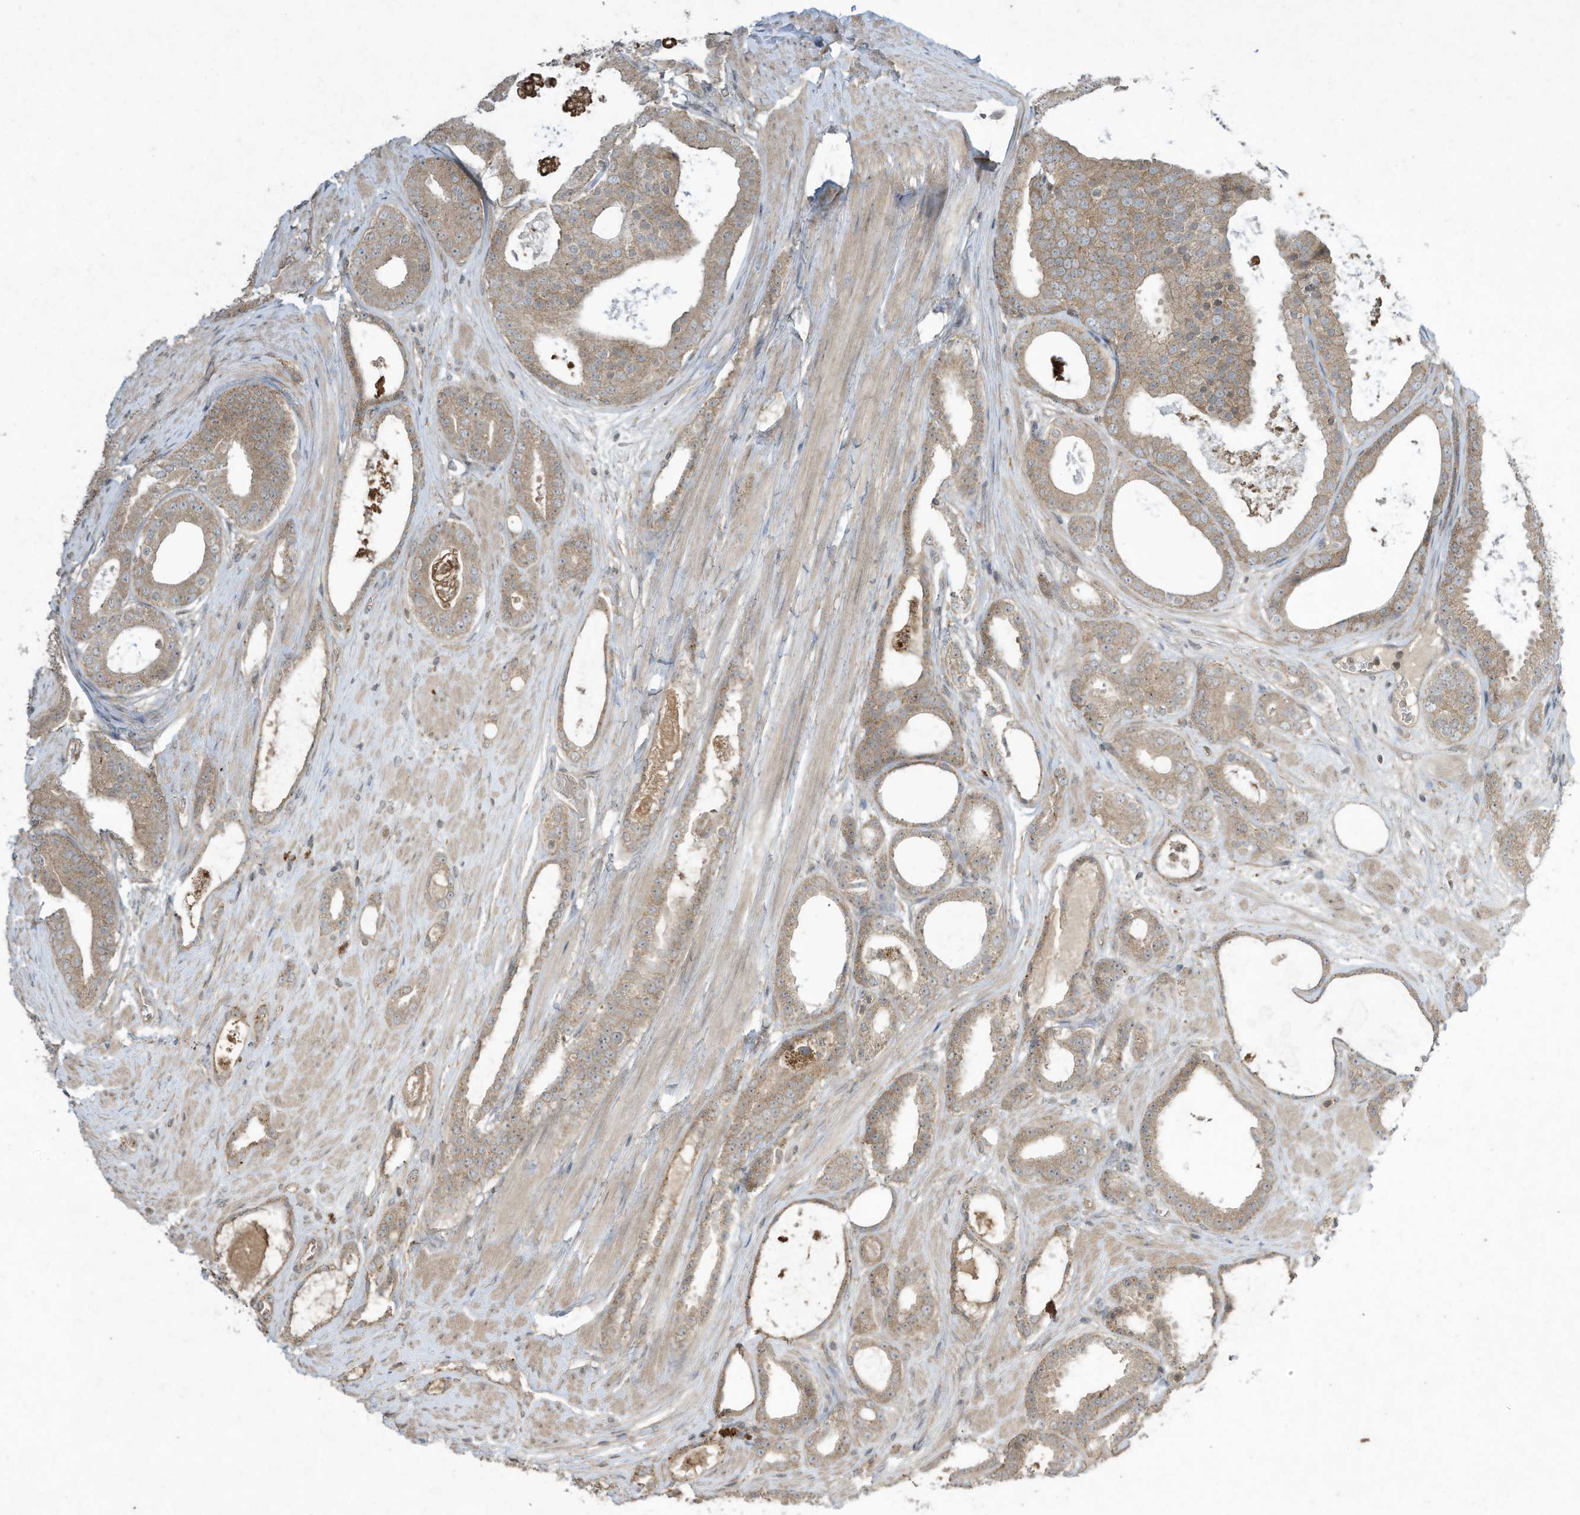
{"staining": {"intensity": "weak", "quantity": ">75%", "location": "cytoplasmic/membranous"}, "tissue": "prostate cancer", "cell_type": "Tumor cells", "image_type": "cancer", "snomed": [{"axis": "morphology", "description": "Adenocarcinoma, High grade"}, {"axis": "topography", "description": "Prostate"}], "caption": "A histopathology image of human prostate high-grade adenocarcinoma stained for a protein demonstrates weak cytoplasmic/membranous brown staining in tumor cells. Immunohistochemistry (ihc) stains the protein of interest in brown and the nuclei are stained blue.", "gene": "MATN2", "patient": {"sex": "male", "age": 60}}